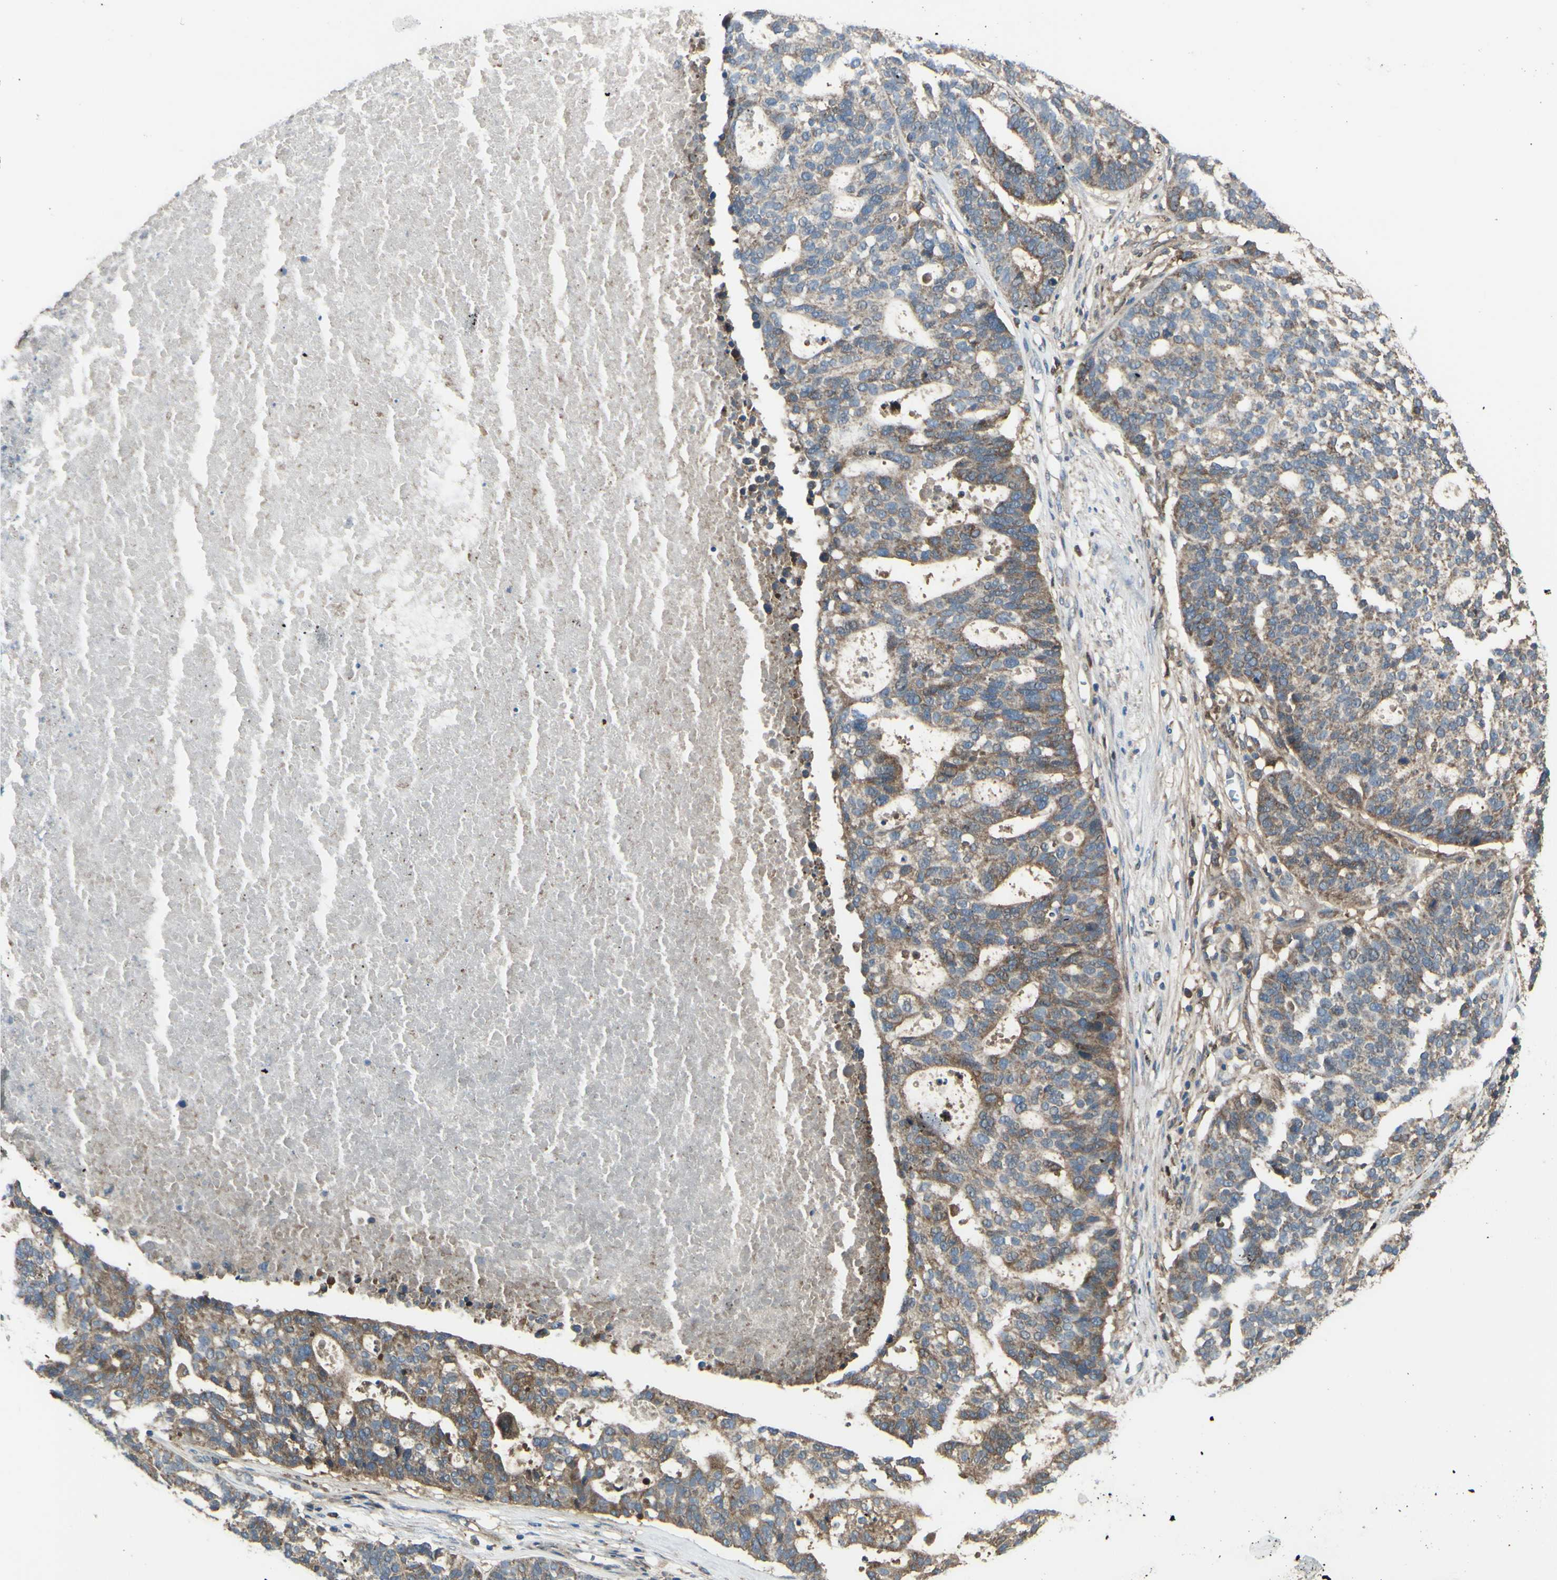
{"staining": {"intensity": "moderate", "quantity": "25%-75%", "location": "cytoplasmic/membranous"}, "tissue": "ovarian cancer", "cell_type": "Tumor cells", "image_type": "cancer", "snomed": [{"axis": "morphology", "description": "Cystadenocarcinoma, serous, NOS"}, {"axis": "topography", "description": "Ovary"}], "caption": "A high-resolution image shows IHC staining of serous cystadenocarcinoma (ovarian), which displays moderate cytoplasmic/membranous positivity in about 25%-75% of tumor cells.", "gene": "IGSF9B", "patient": {"sex": "female", "age": 59}}